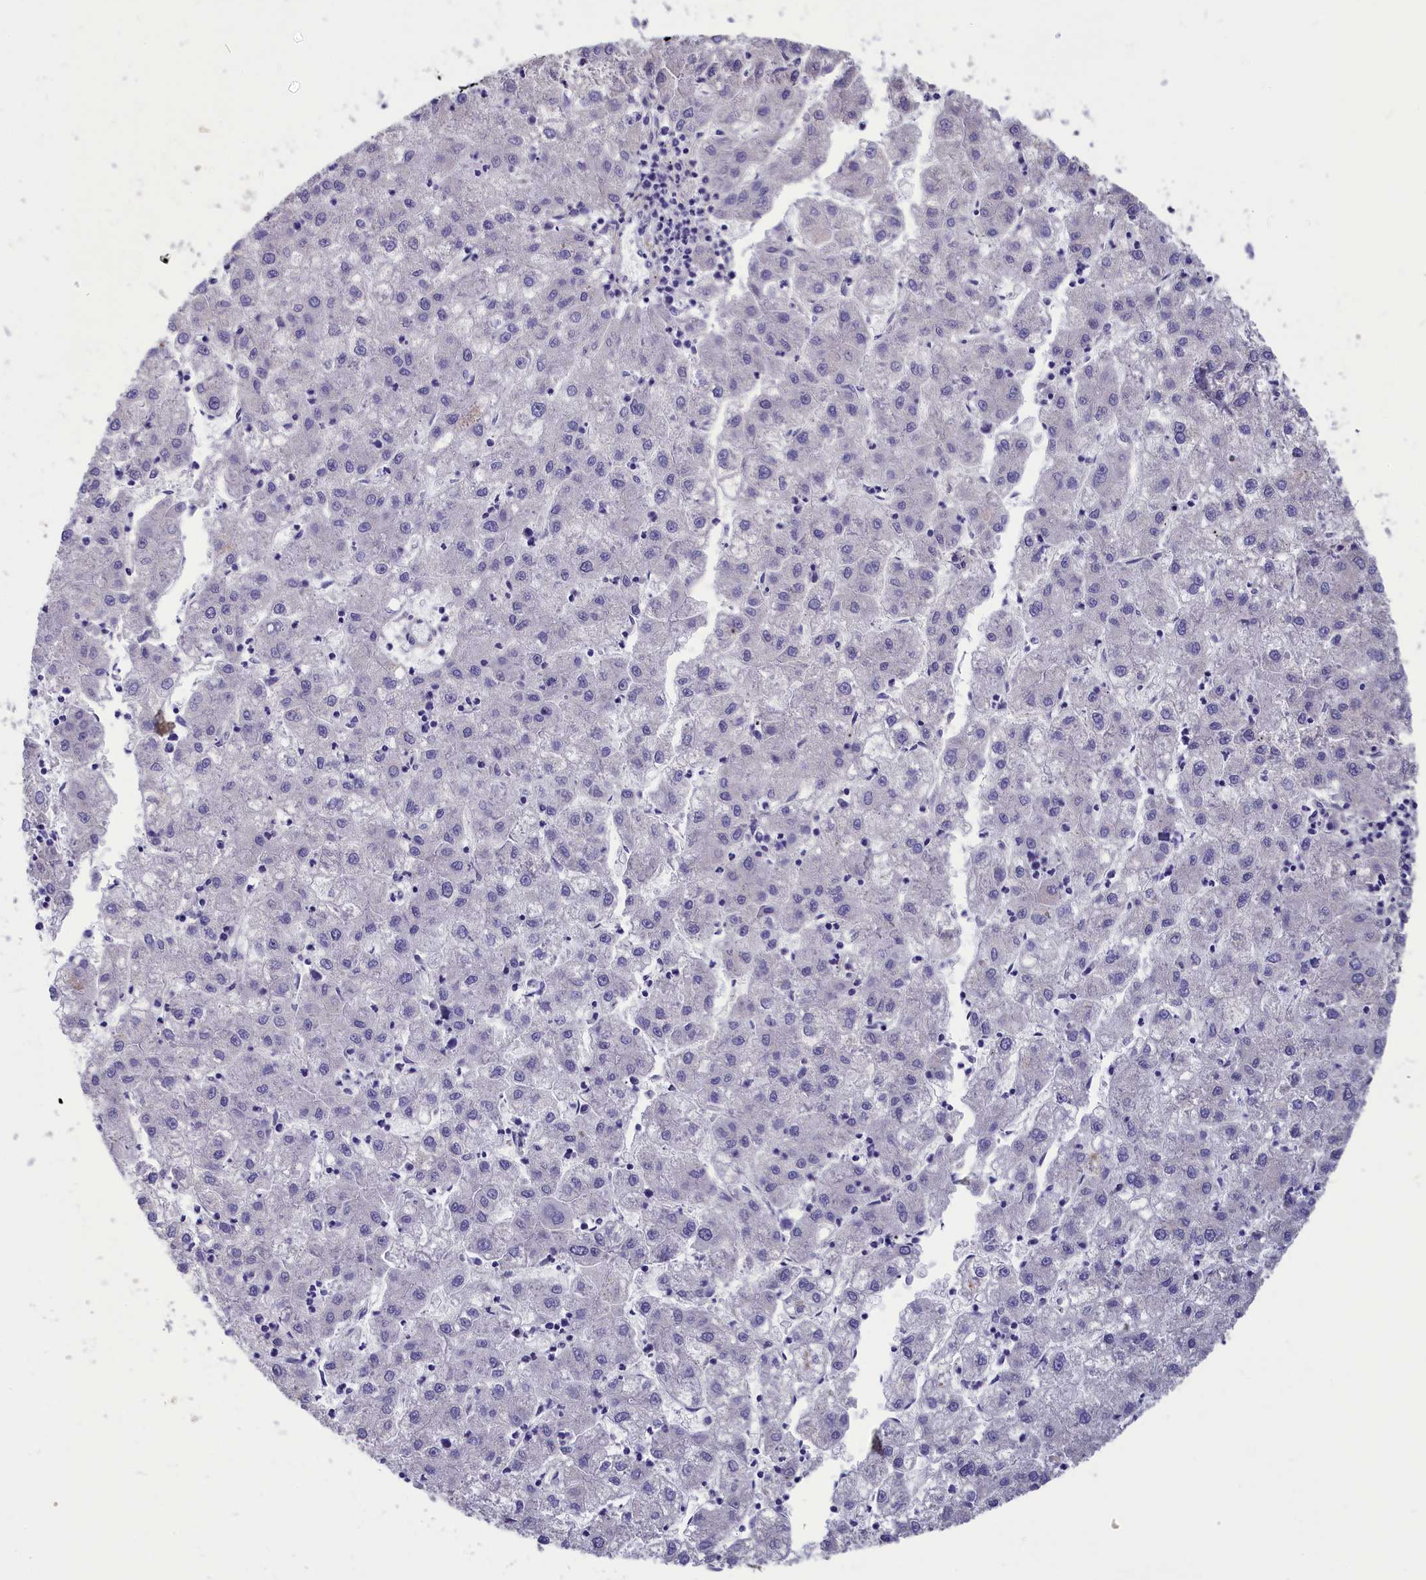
{"staining": {"intensity": "negative", "quantity": "none", "location": "none"}, "tissue": "liver cancer", "cell_type": "Tumor cells", "image_type": "cancer", "snomed": [{"axis": "morphology", "description": "Carcinoma, Hepatocellular, NOS"}, {"axis": "topography", "description": "Liver"}], "caption": "Tumor cells show no significant protein positivity in hepatocellular carcinoma (liver).", "gene": "TUBGCP4", "patient": {"sex": "male", "age": 72}}